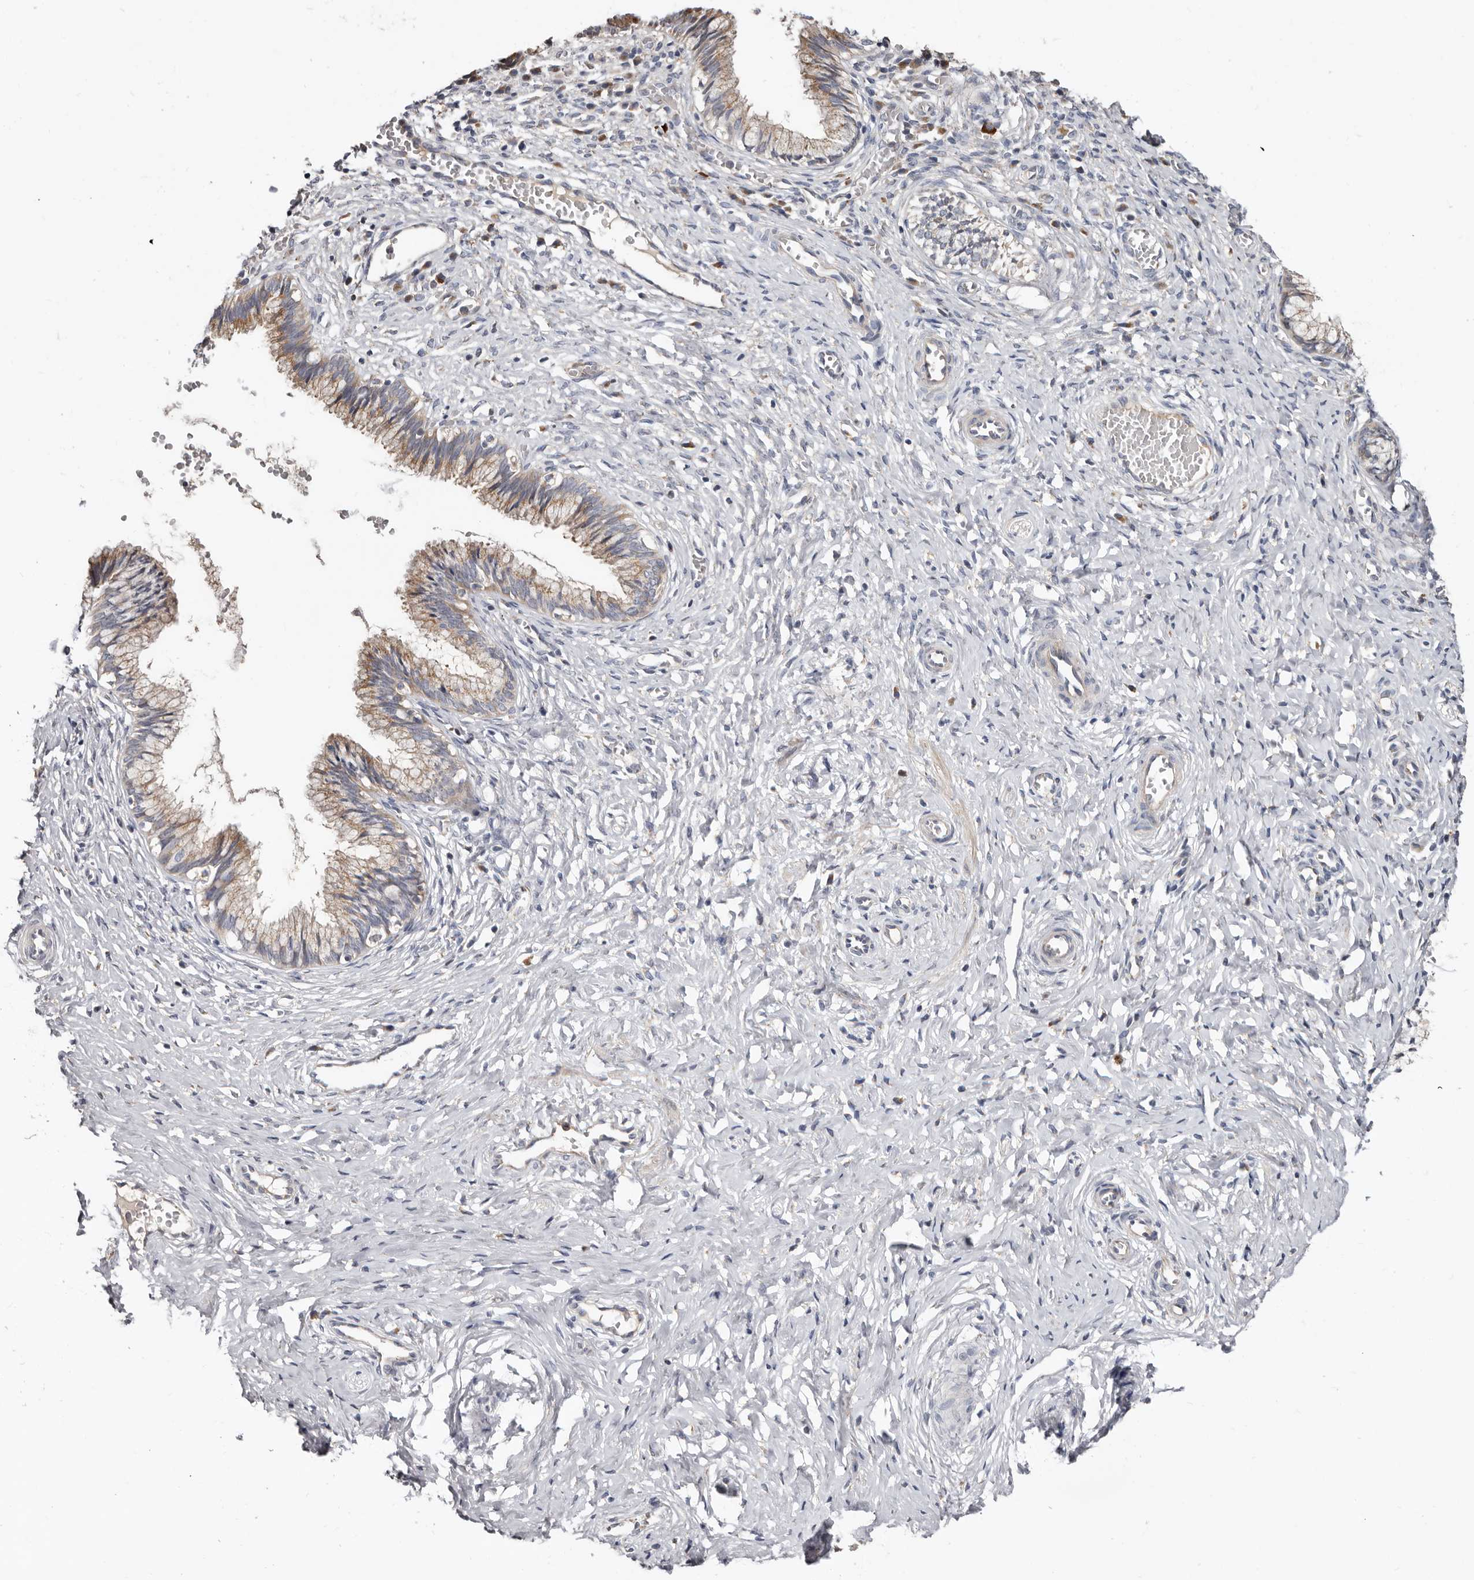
{"staining": {"intensity": "moderate", "quantity": "<25%", "location": "cytoplasmic/membranous"}, "tissue": "cervix", "cell_type": "Glandular cells", "image_type": "normal", "snomed": [{"axis": "morphology", "description": "Normal tissue, NOS"}, {"axis": "topography", "description": "Cervix"}], "caption": "Glandular cells demonstrate moderate cytoplasmic/membranous positivity in approximately <25% of cells in normal cervix.", "gene": "ASIC5", "patient": {"sex": "female", "age": 27}}